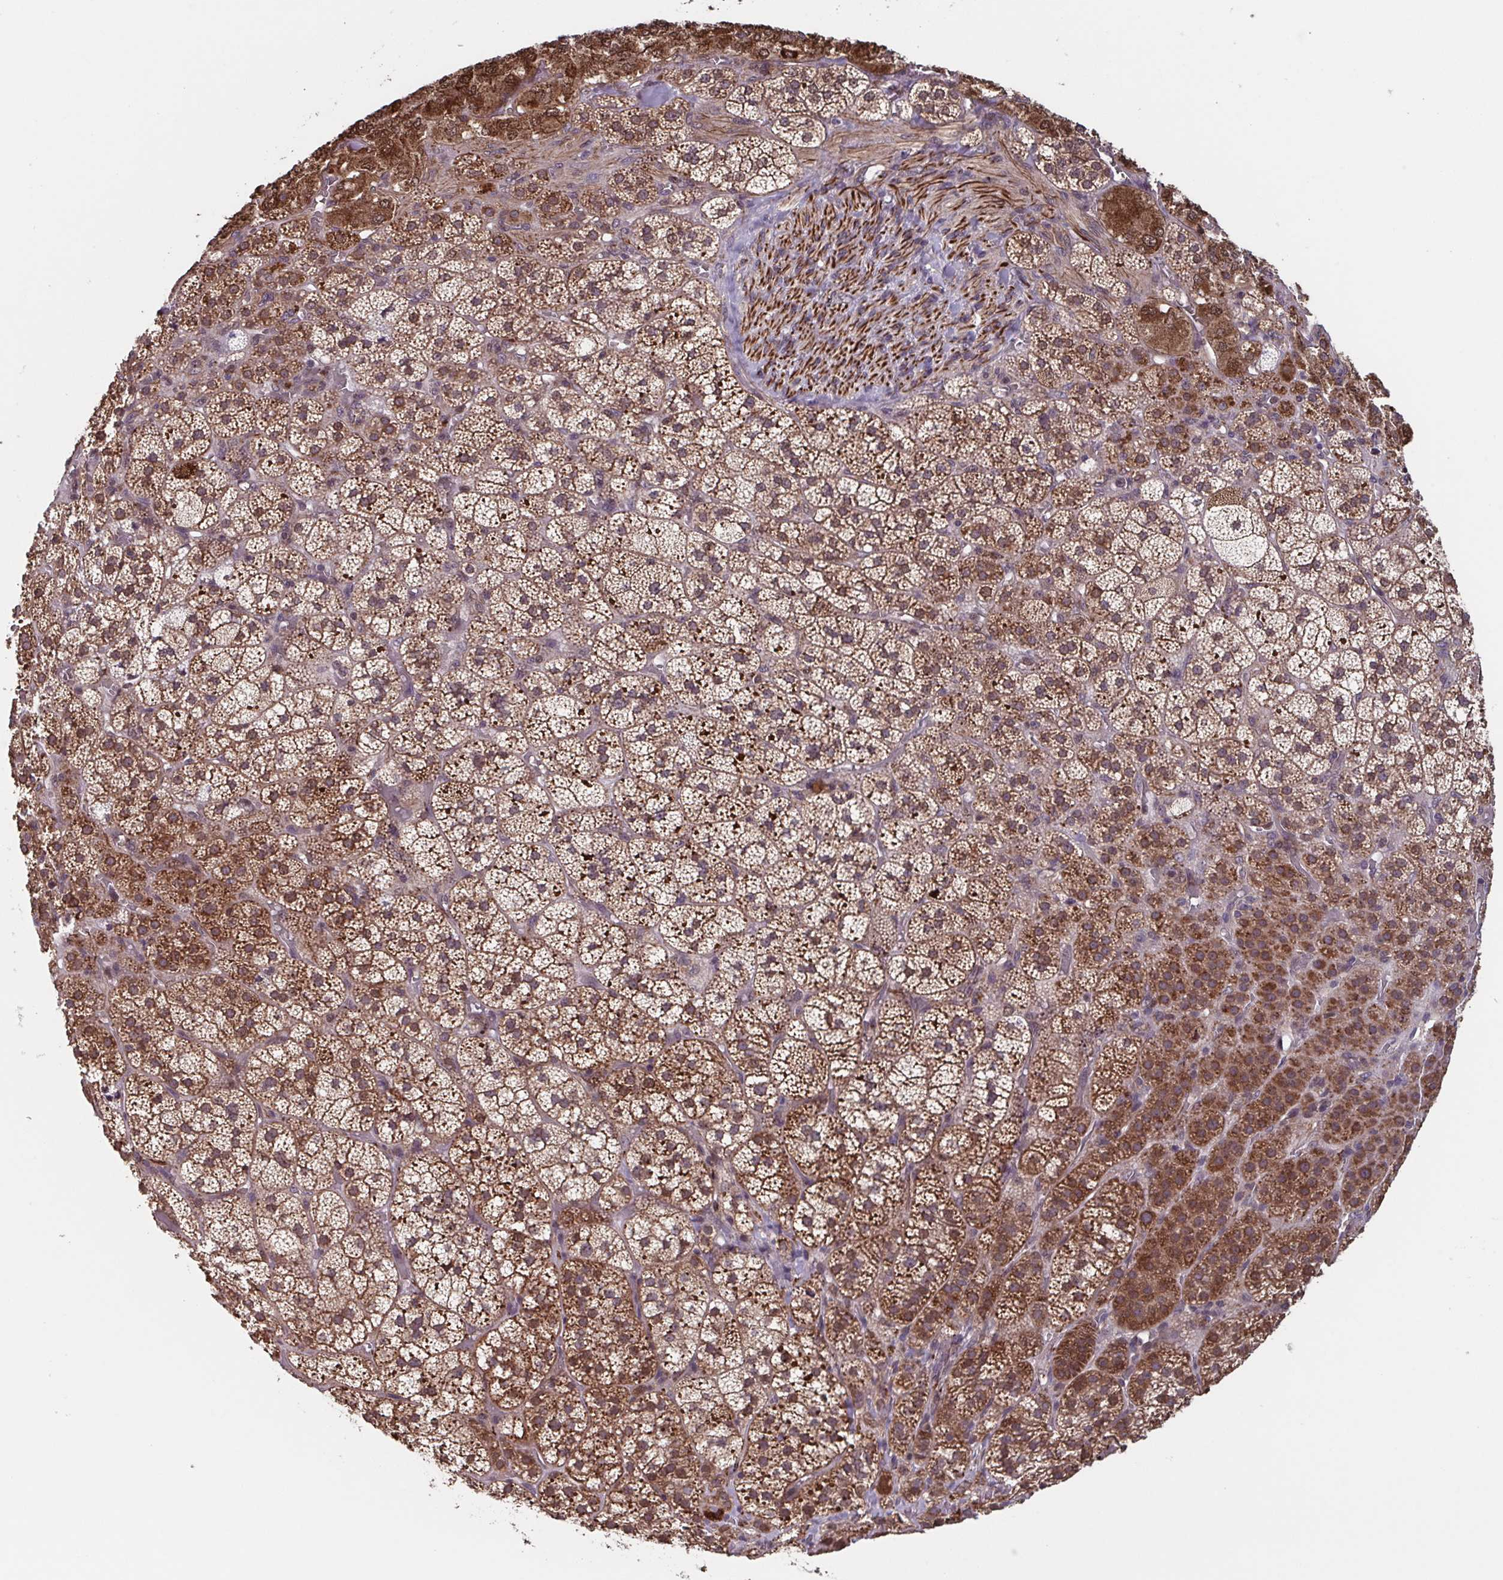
{"staining": {"intensity": "strong", "quantity": ">75%", "location": "cytoplasmic/membranous"}, "tissue": "adrenal gland", "cell_type": "Glandular cells", "image_type": "normal", "snomed": [{"axis": "morphology", "description": "Normal tissue, NOS"}, {"axis": "topography", "description": "Adrenal gland"}], "caption": "Brown immunohistochemical staining in unremarkable human adrenal gland displays strong cytoplasmic/membranous staining in about >75% of glandular cells.", "gene": "TTC19", "patient": {"sex": "female", "age": 60}}